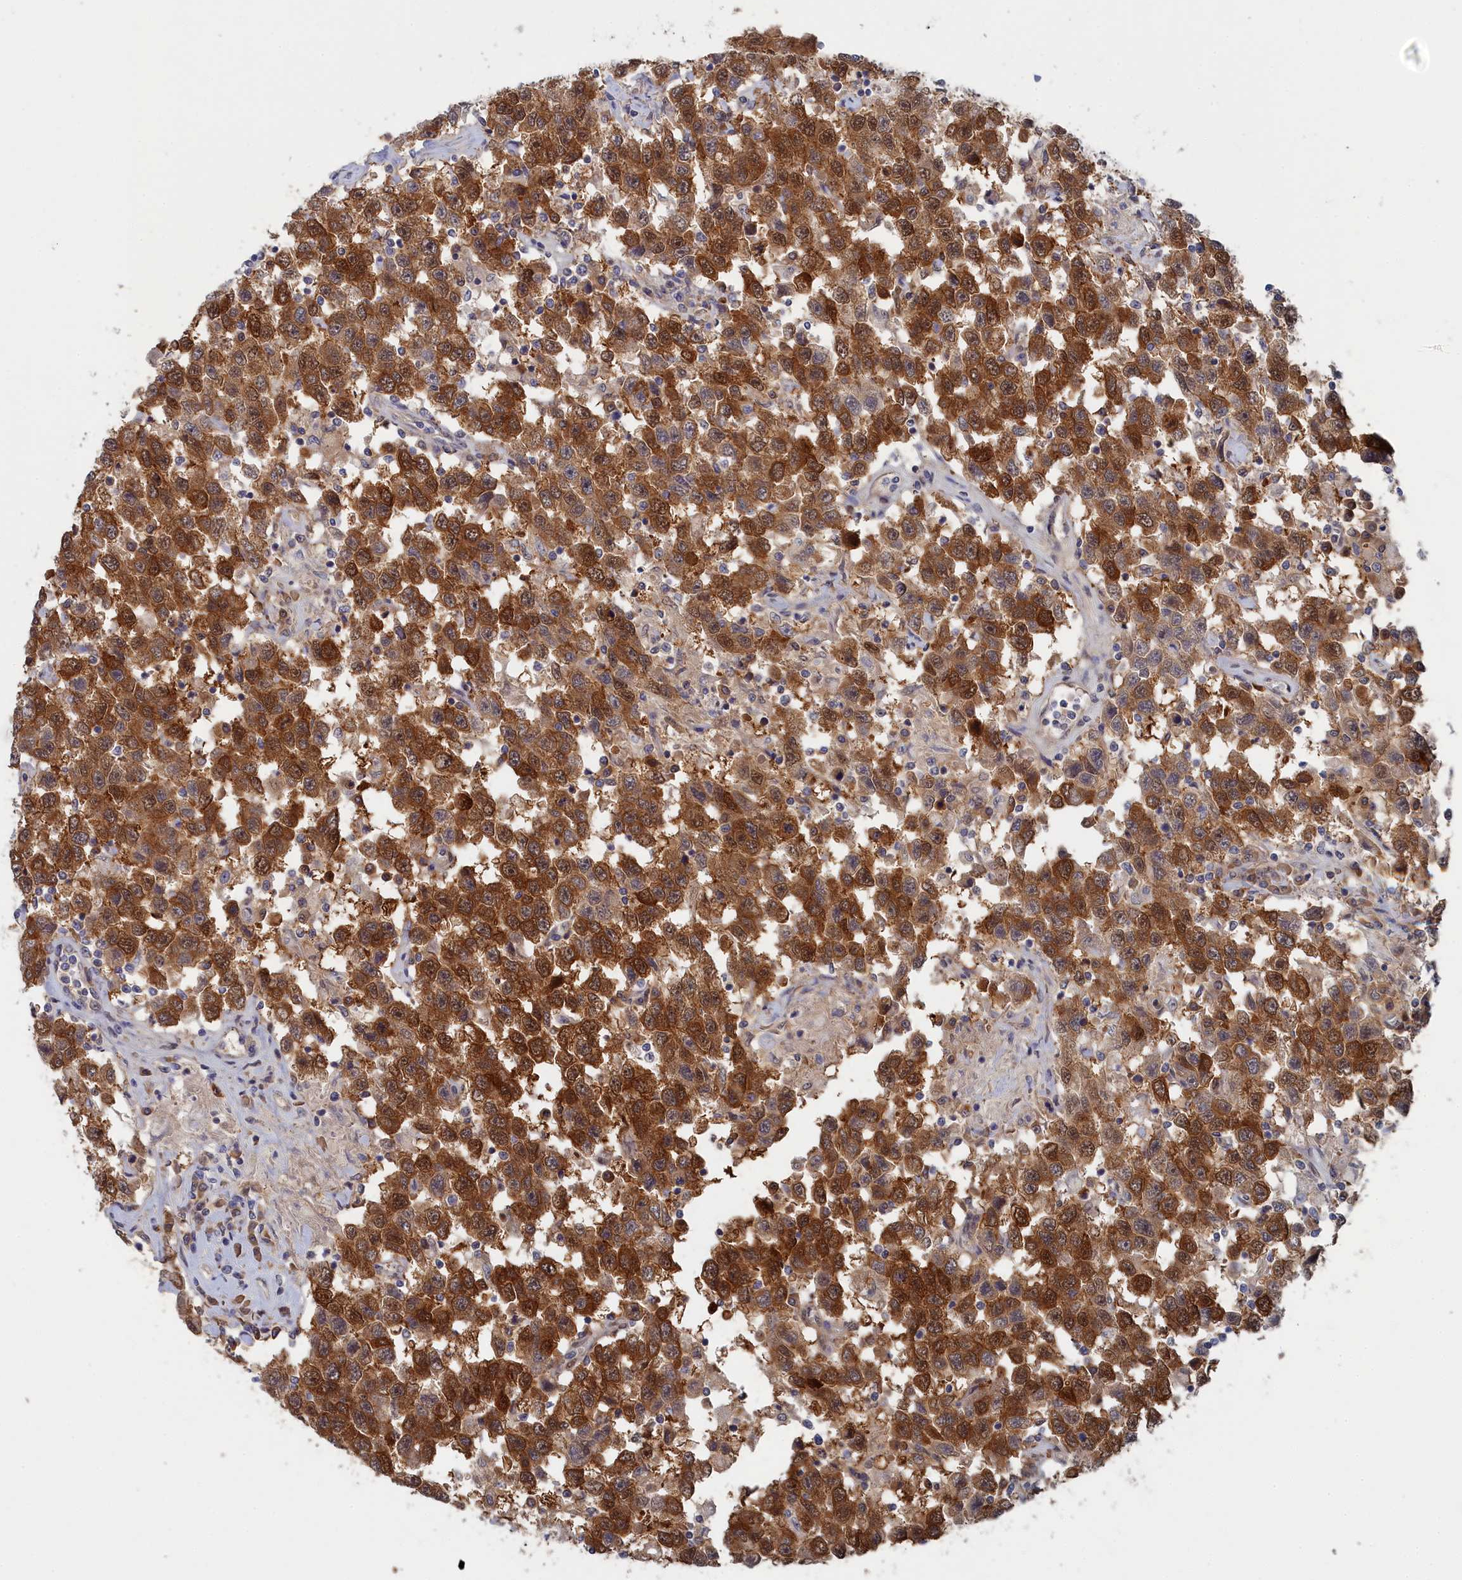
{"staining": {"intensity": "strong", "quantity": ">75%", "location": "cytoplasmic/membranous,nuclear"}, "tissue": "testis cancer", "cell_type": "Tumor cells", "image_type": "cancer", "snomed": [{"axis": "morphology", "description": "Seminoma, NOS"}, {"axis": "topography", "description": "Testis"}], "caption": "This is a photomicrograph of IHC staining of testis cancer, which shows strong positivity in the cytoplasmic/membranous and nuclear of tumor cells.", "gene": "IRGQ", "patient": {"sex": "male", "age": 41}}